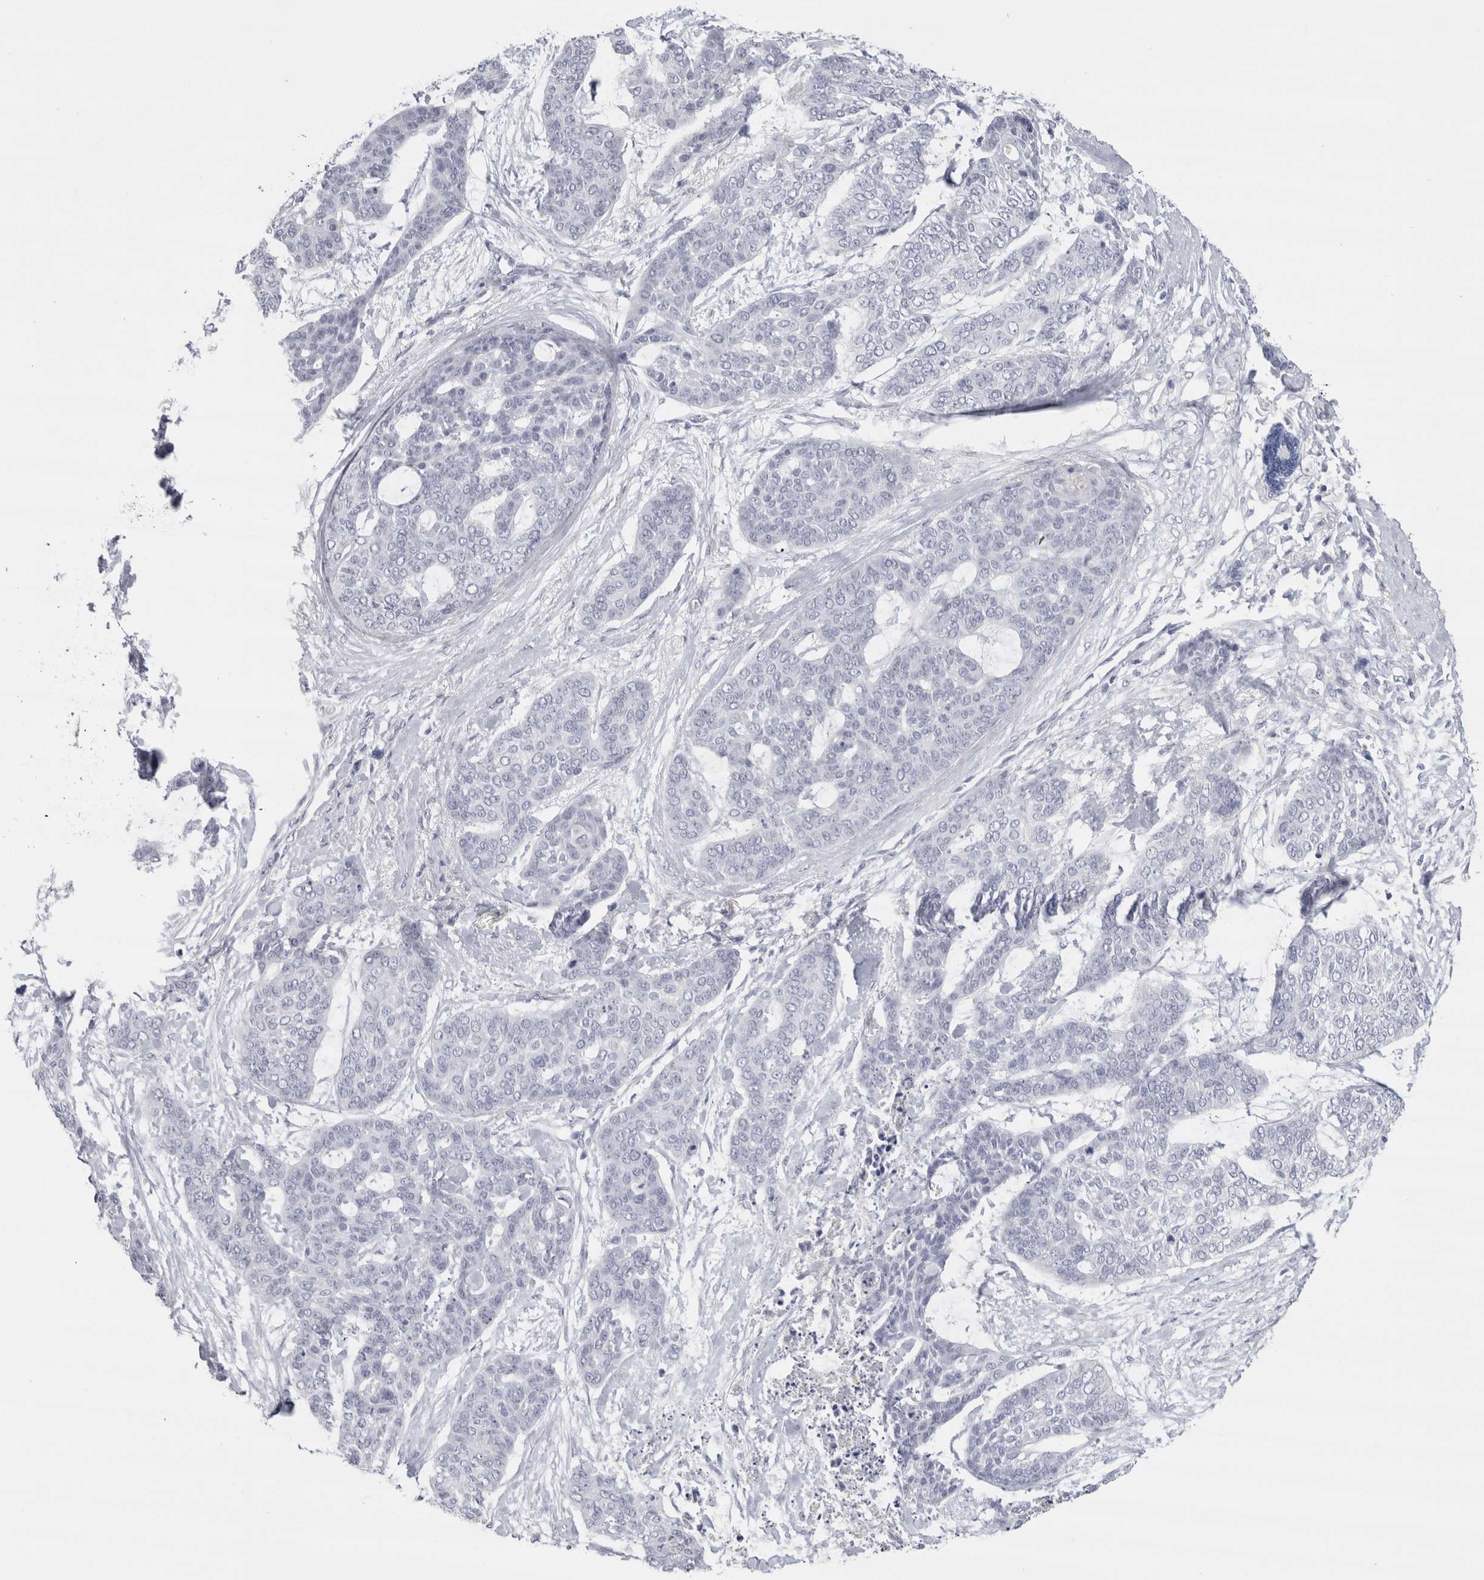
{"staining": {"intensity": "negative", "quantity": "none", "location": "none"}, "tissue": "skin cancer", "cell_type": "Tumor cells", "image_type": "cancer", "snomed": [{"axis": "morphology", "description": "Basal cell carcinoma"}, {"axis": "topography", "description": "Skin"}], "caption": "Tumor cells are negative for brown protein staining in skin cancer.", "gene": "CDH17", "patient": {"sex": "female", "age": 64}}